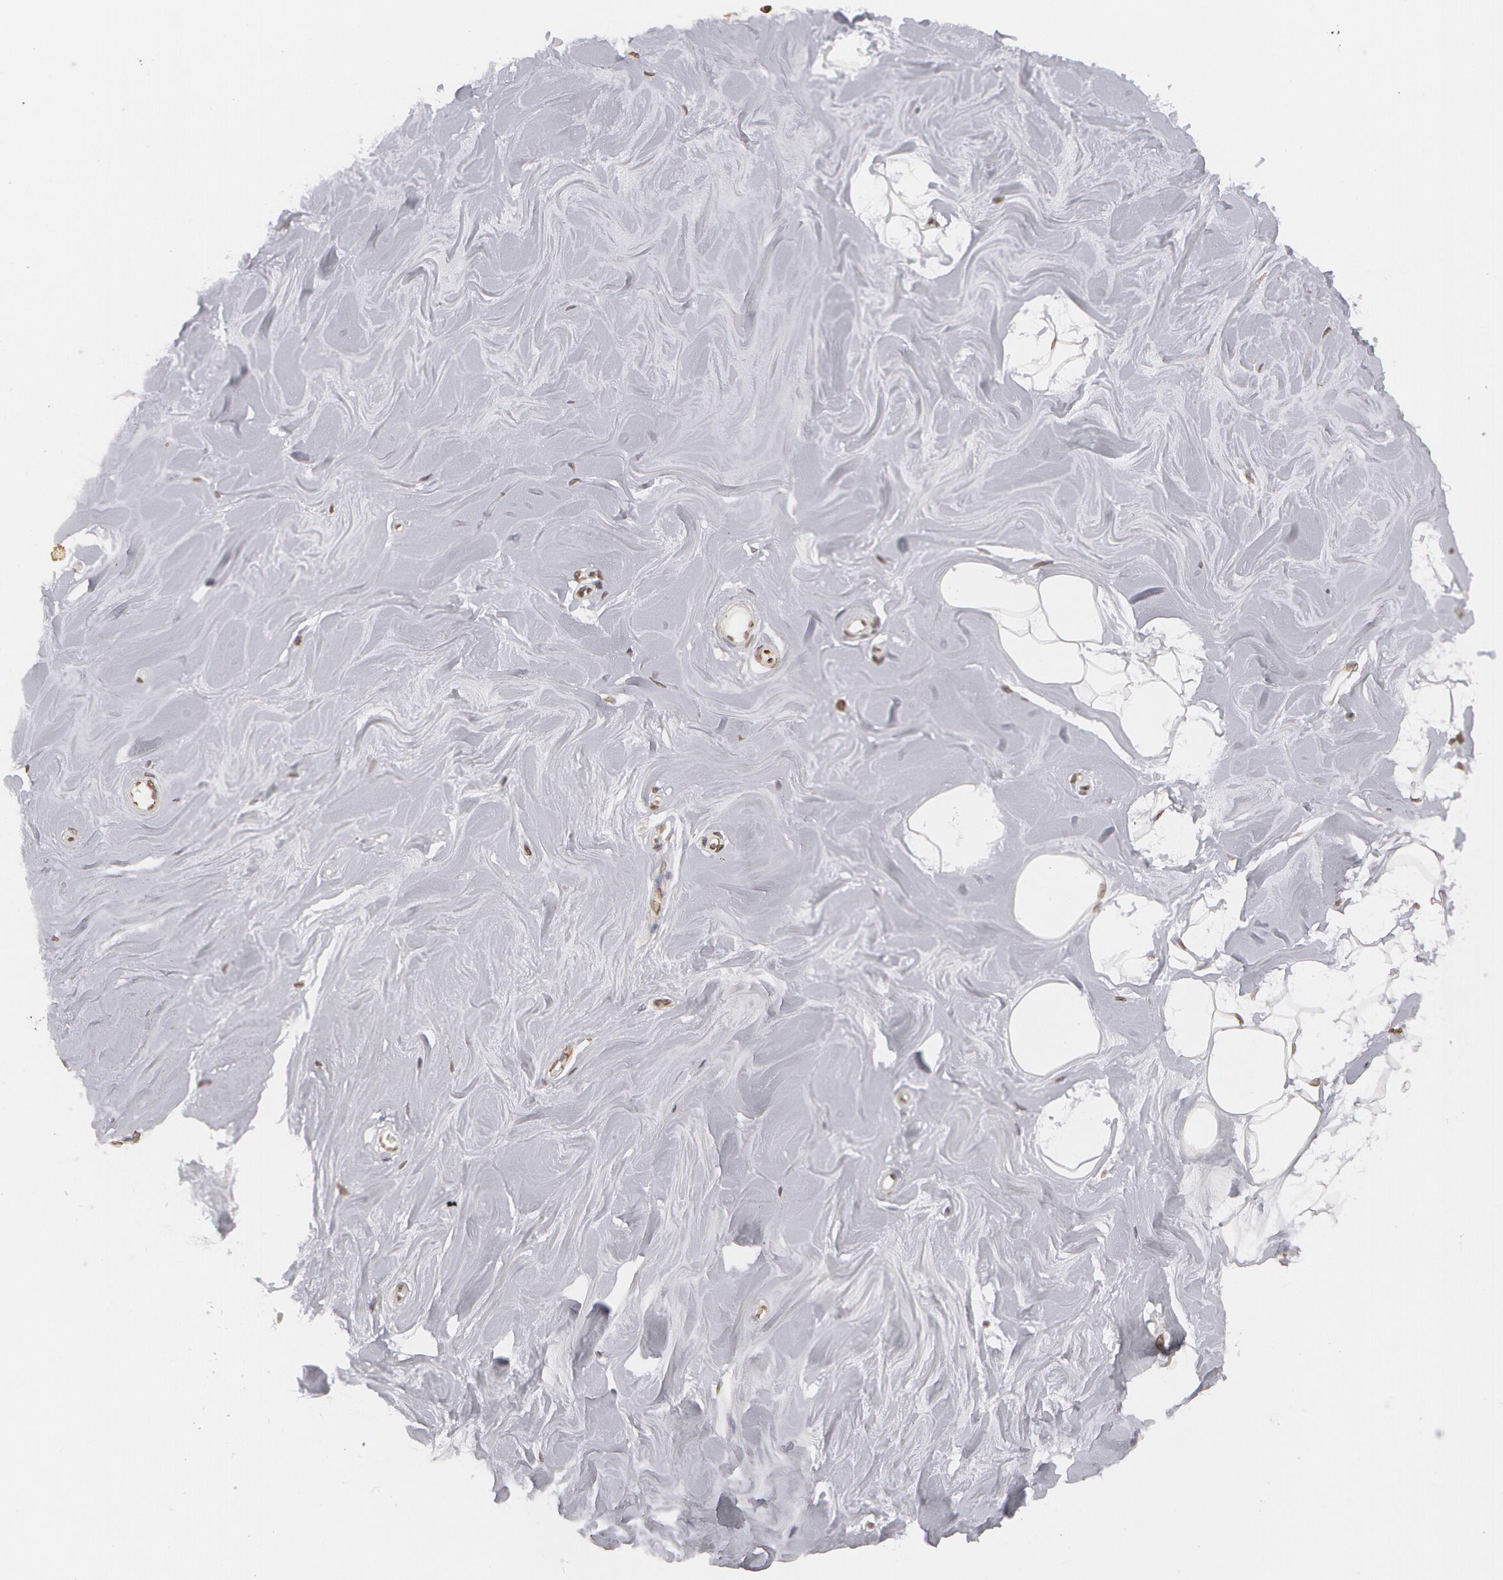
{"staining": {"intensity": "negative", "quantity": "none", "location": "none"}, "tissue": "adipose tissue", "cell_type": "Adipocytes", "image_type": "normal", "snomed": [{"axis": "morphology", "description": "Normal tissue, NOS"}, {"axis": "topography", "description": "Breast"}], "caption": "The histopathology image shows no staining of adipocytes in normal adipose tissue. (DAB immunohistochemistry (IHC) visualized using brightfield microscopy, high magnification).", "gene": "EMD", "patient": {"sex": "female", "age": 44}}